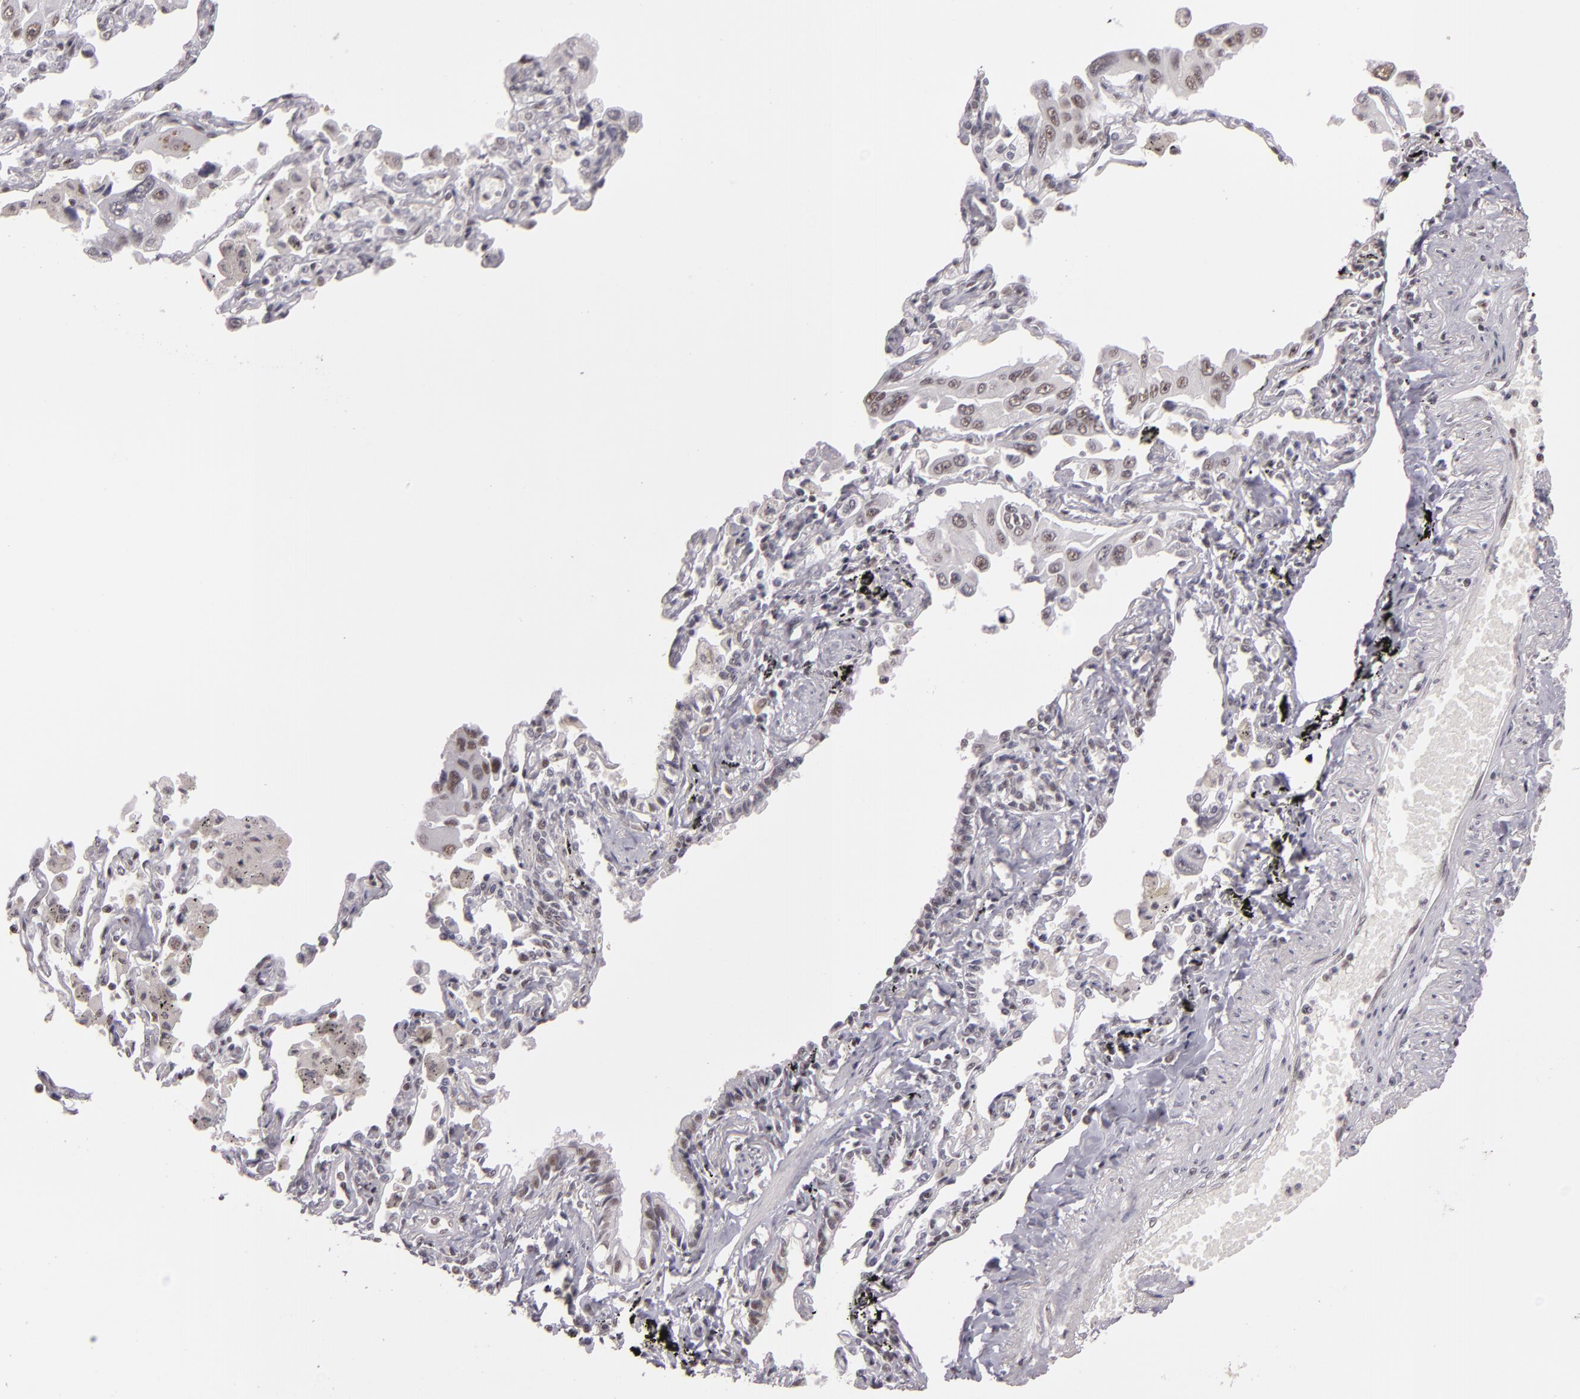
{"staining": {"intensity": "weak", "quantity": "<25%", "location": "nuclear"}, "tissue": "lung cancer", "cell_type": "Tumor cells", "image_type": "cancer", "snomed": [{"axis": "morphology", "description": "Adenocarcinoma, NOS"}, {"axis": "topography", "description": "Lung"}], "caption": "Immunohistochemical staining of human lung adenocarcinoma shows no significant expression in tumor cells.", "gene": "INTS6", "patient": {"sex": "male", "age": 64}}